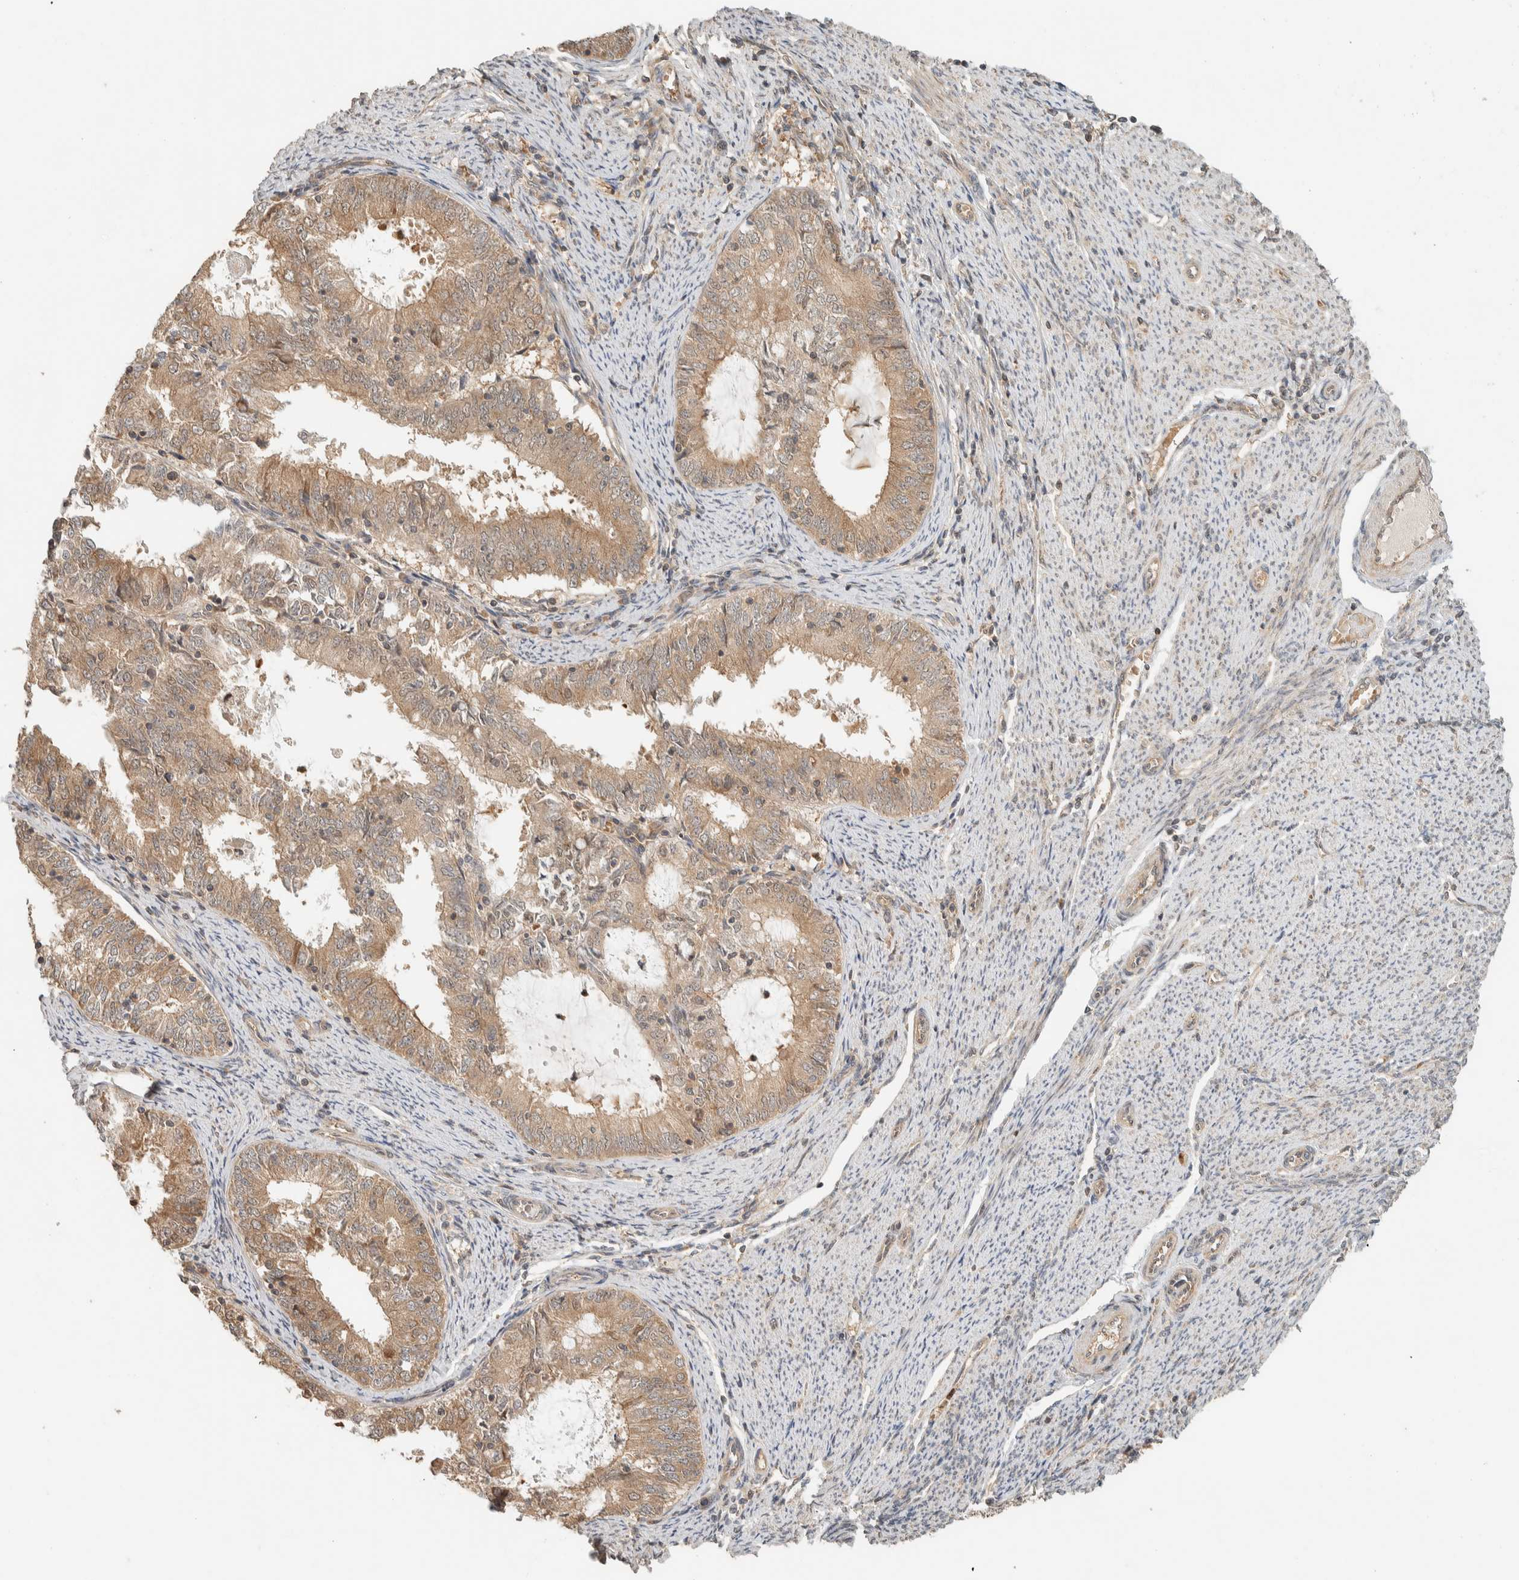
{"staining": {"intensity": "moderate", "quantity": ">75%", "location": "cytoplasmic/membranous"}, "tissue": "endometrial cancer", "cell_type": "Tumor cells", "image_type": "cancer", "snomed": [{"axis": "morphology", "description": "Adenocarcinoma, NOS"}, {"axis": "topography", "description": "Endometrium"}], "caption": "About >75% of tumor cells in human endometrial adenocarcinoma demonstrate moderate cytoplasmic/membranous protein expression as visualized by brown immunohistochemical staining.", "gene": "ADSS2", "patient": {"sex": "female", "age": 57}}